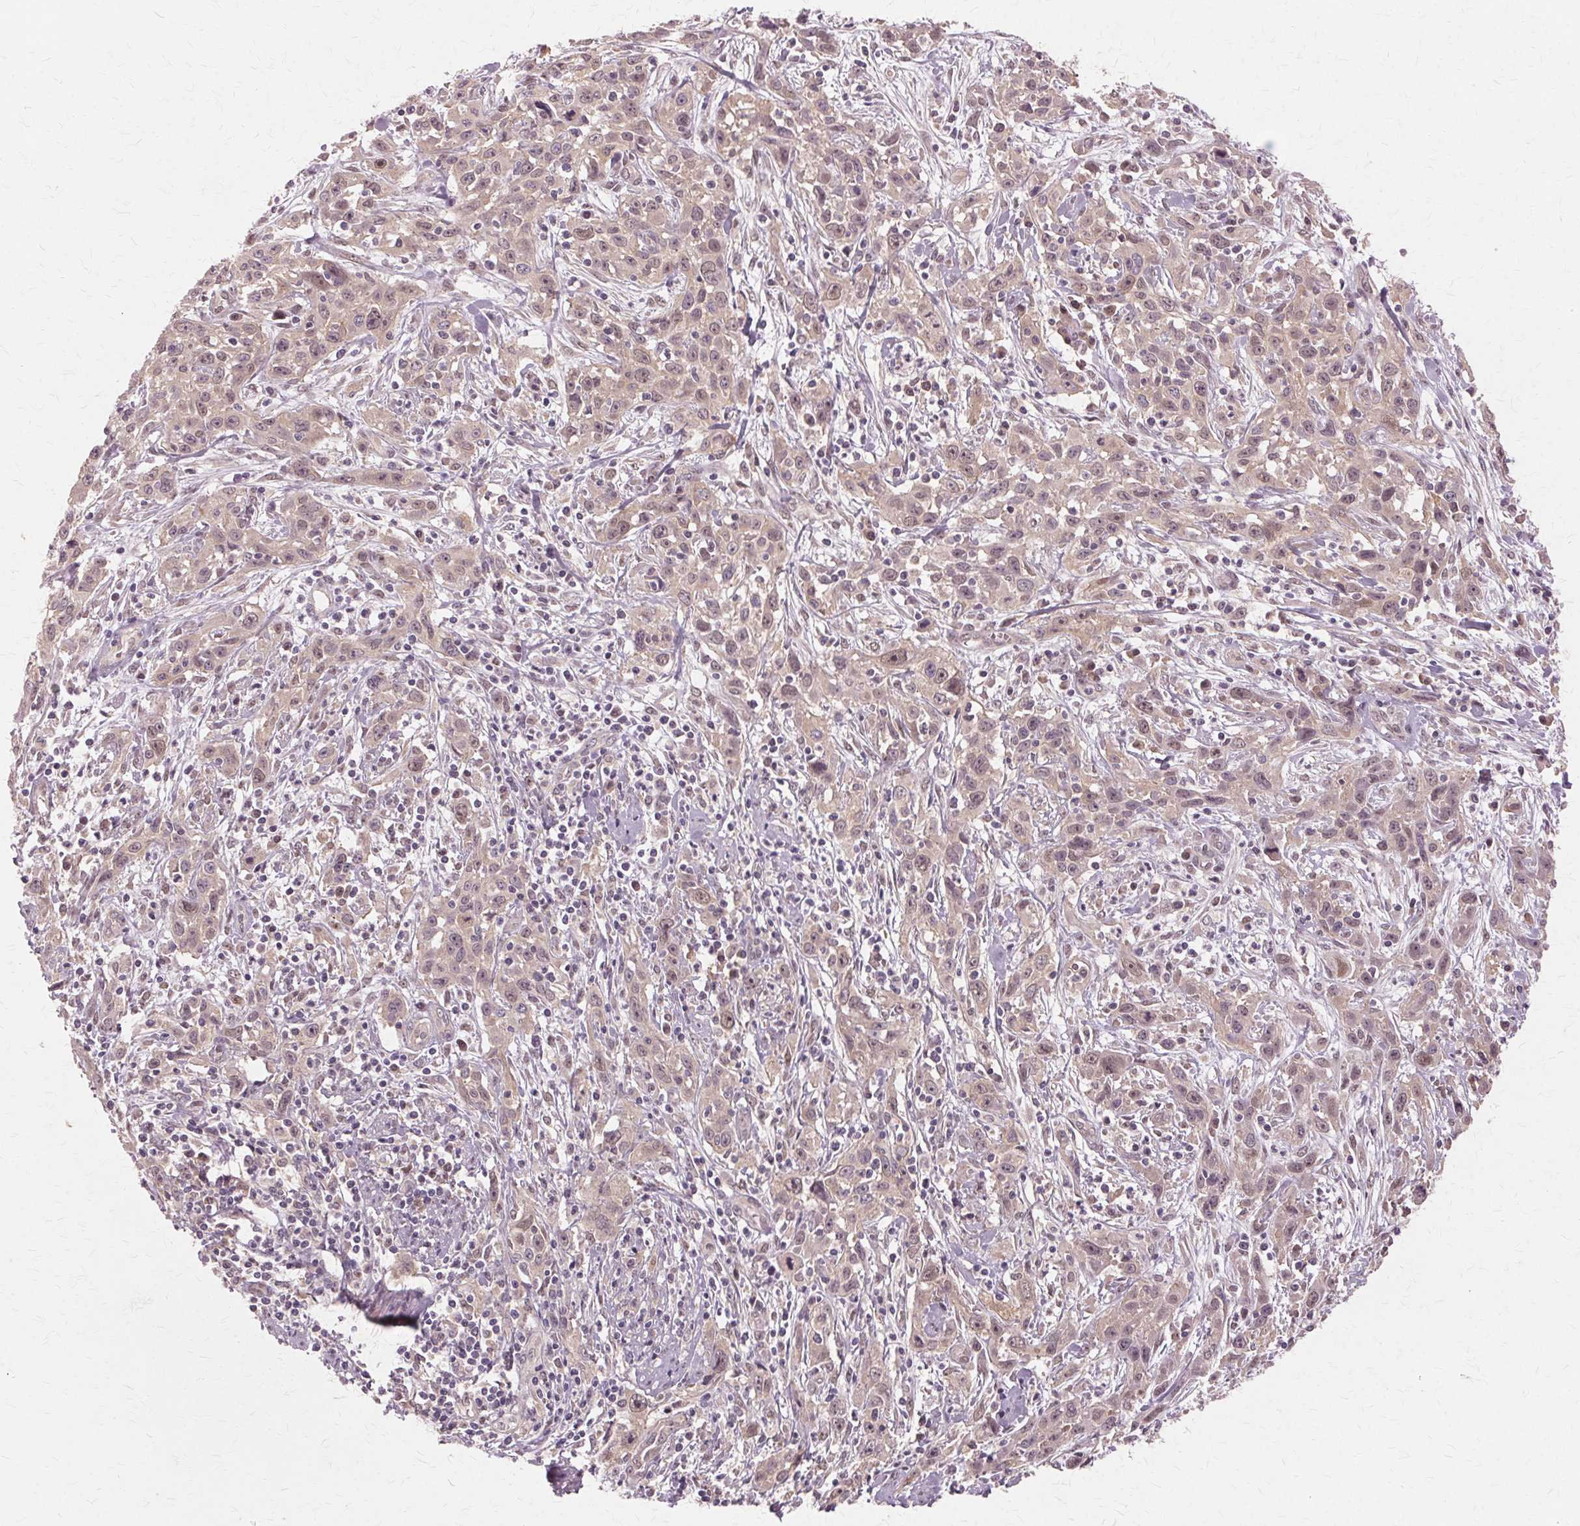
{"staining": {"intensity": "weak", "quantity": "25%-75%", "location": "cytoplasmic/membranous,nuclear"}, "tissue": "cervical cancer", "cell_type": "Tumor cells", "image_type": "cancer", "snomed": [{"axis": "morphology", "description": "Squamous cell carcinoma, NOS"}, {"axis": "topography", "description": "Cervix"}], "caption": "A histopathology image showing weak cytoplasmic/membranous and nuclear staining in about 25%-75% of tumor cells in cervical cancer (squamous cell carcinoma), as visualized by brown immunohistochemical staining.", "gene": "PRMT5", "patient": {"sex": "female", "age": 38}}